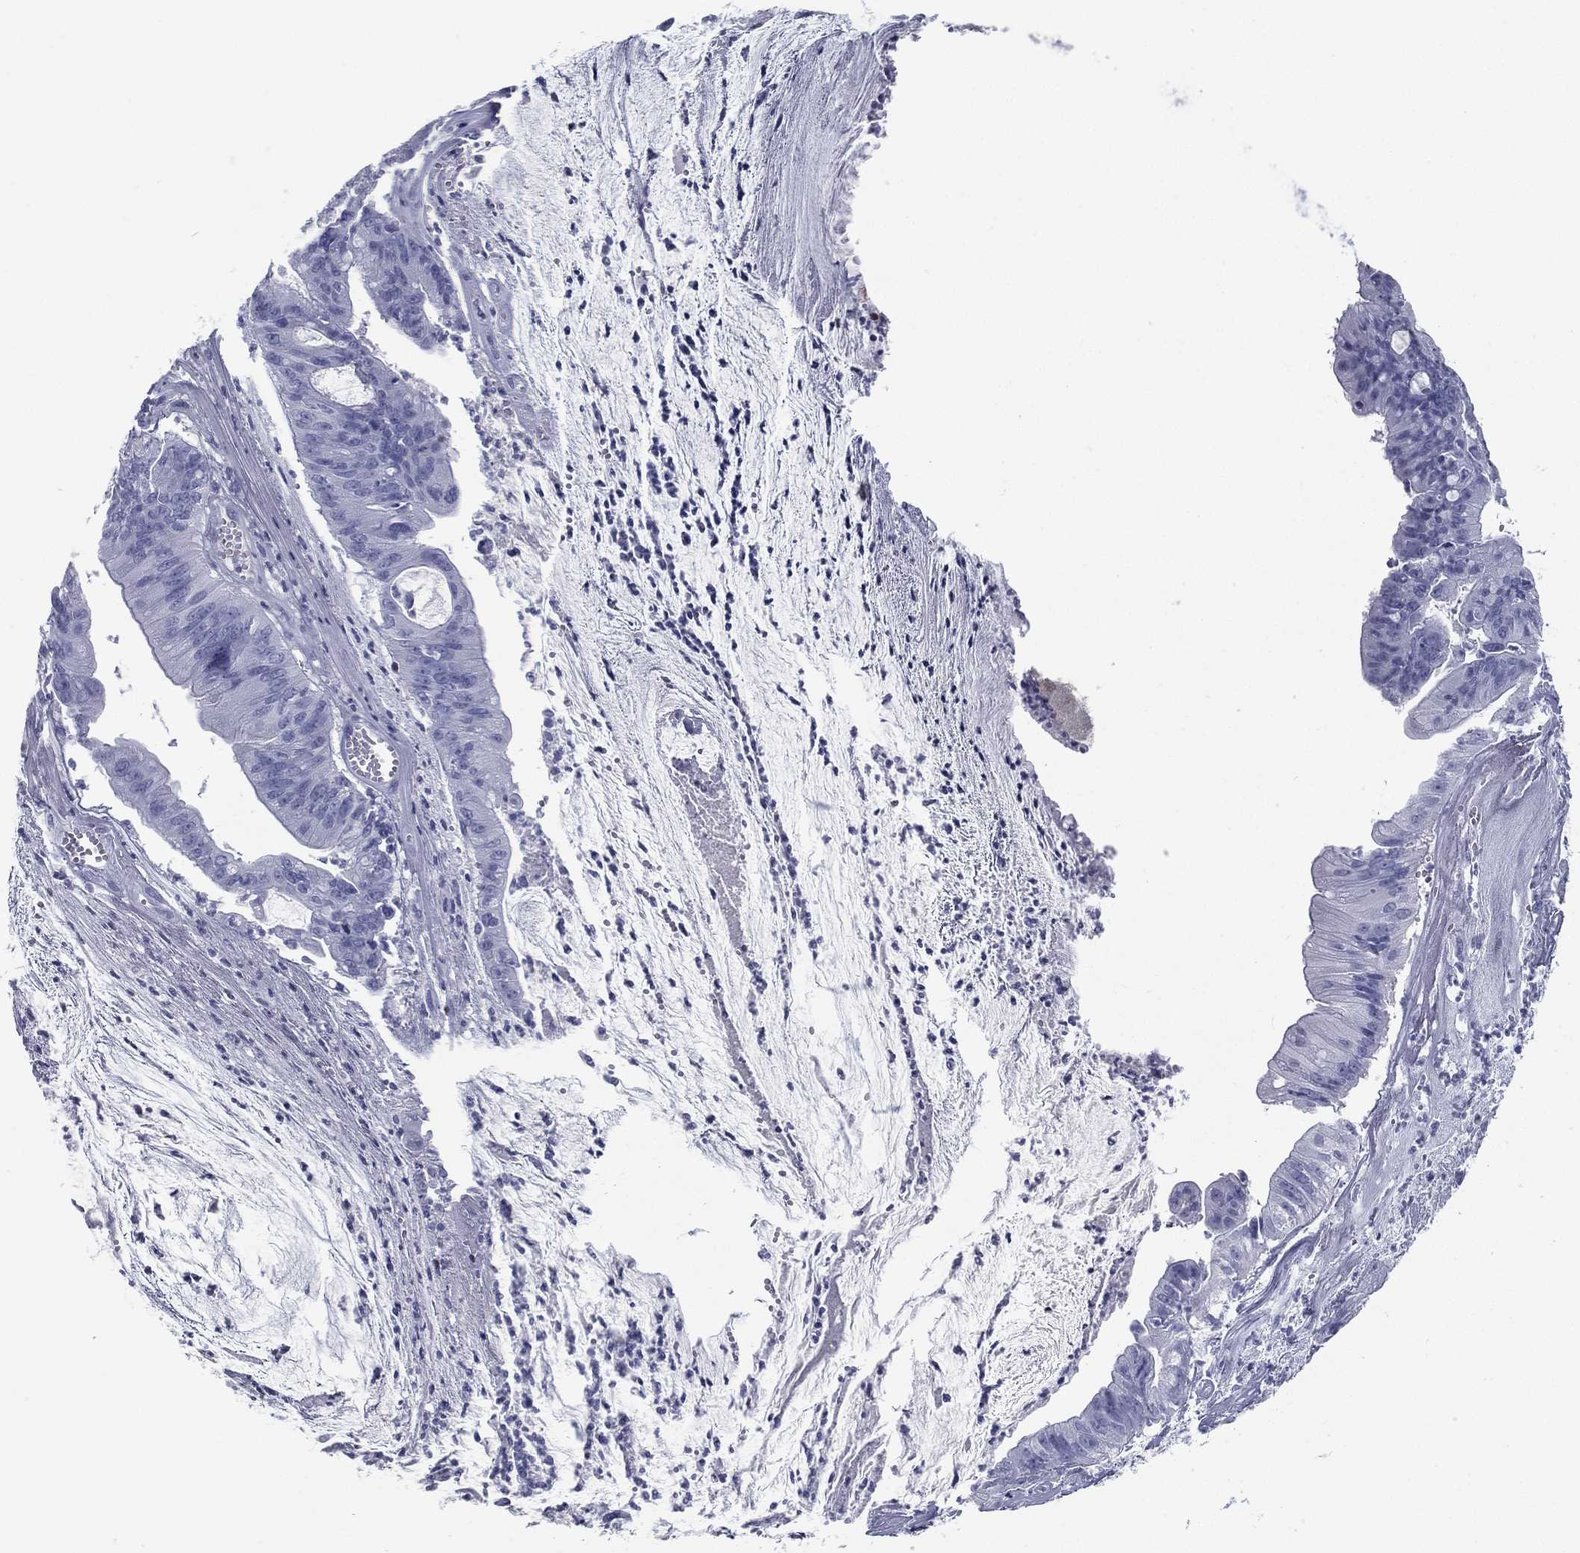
{"staining": {"intensity": "negative", "quantity": "none", "location": "none"}, "tissue": "colorectal cancer", "cell_type": "Tumor cells", "image_type": "cancer", "snomed": [{"axis": "morphology", "description": "Adenocarcinoma, NOS"}, {"axis": "topography", "description": "Colon"}], "caption": "A photomicrograph of human adenocarcinoma (colorectal) is negative for staining in tumor cells.", "gene": "PYHIN1", "patient": {"sex": "female", "age": 69}}